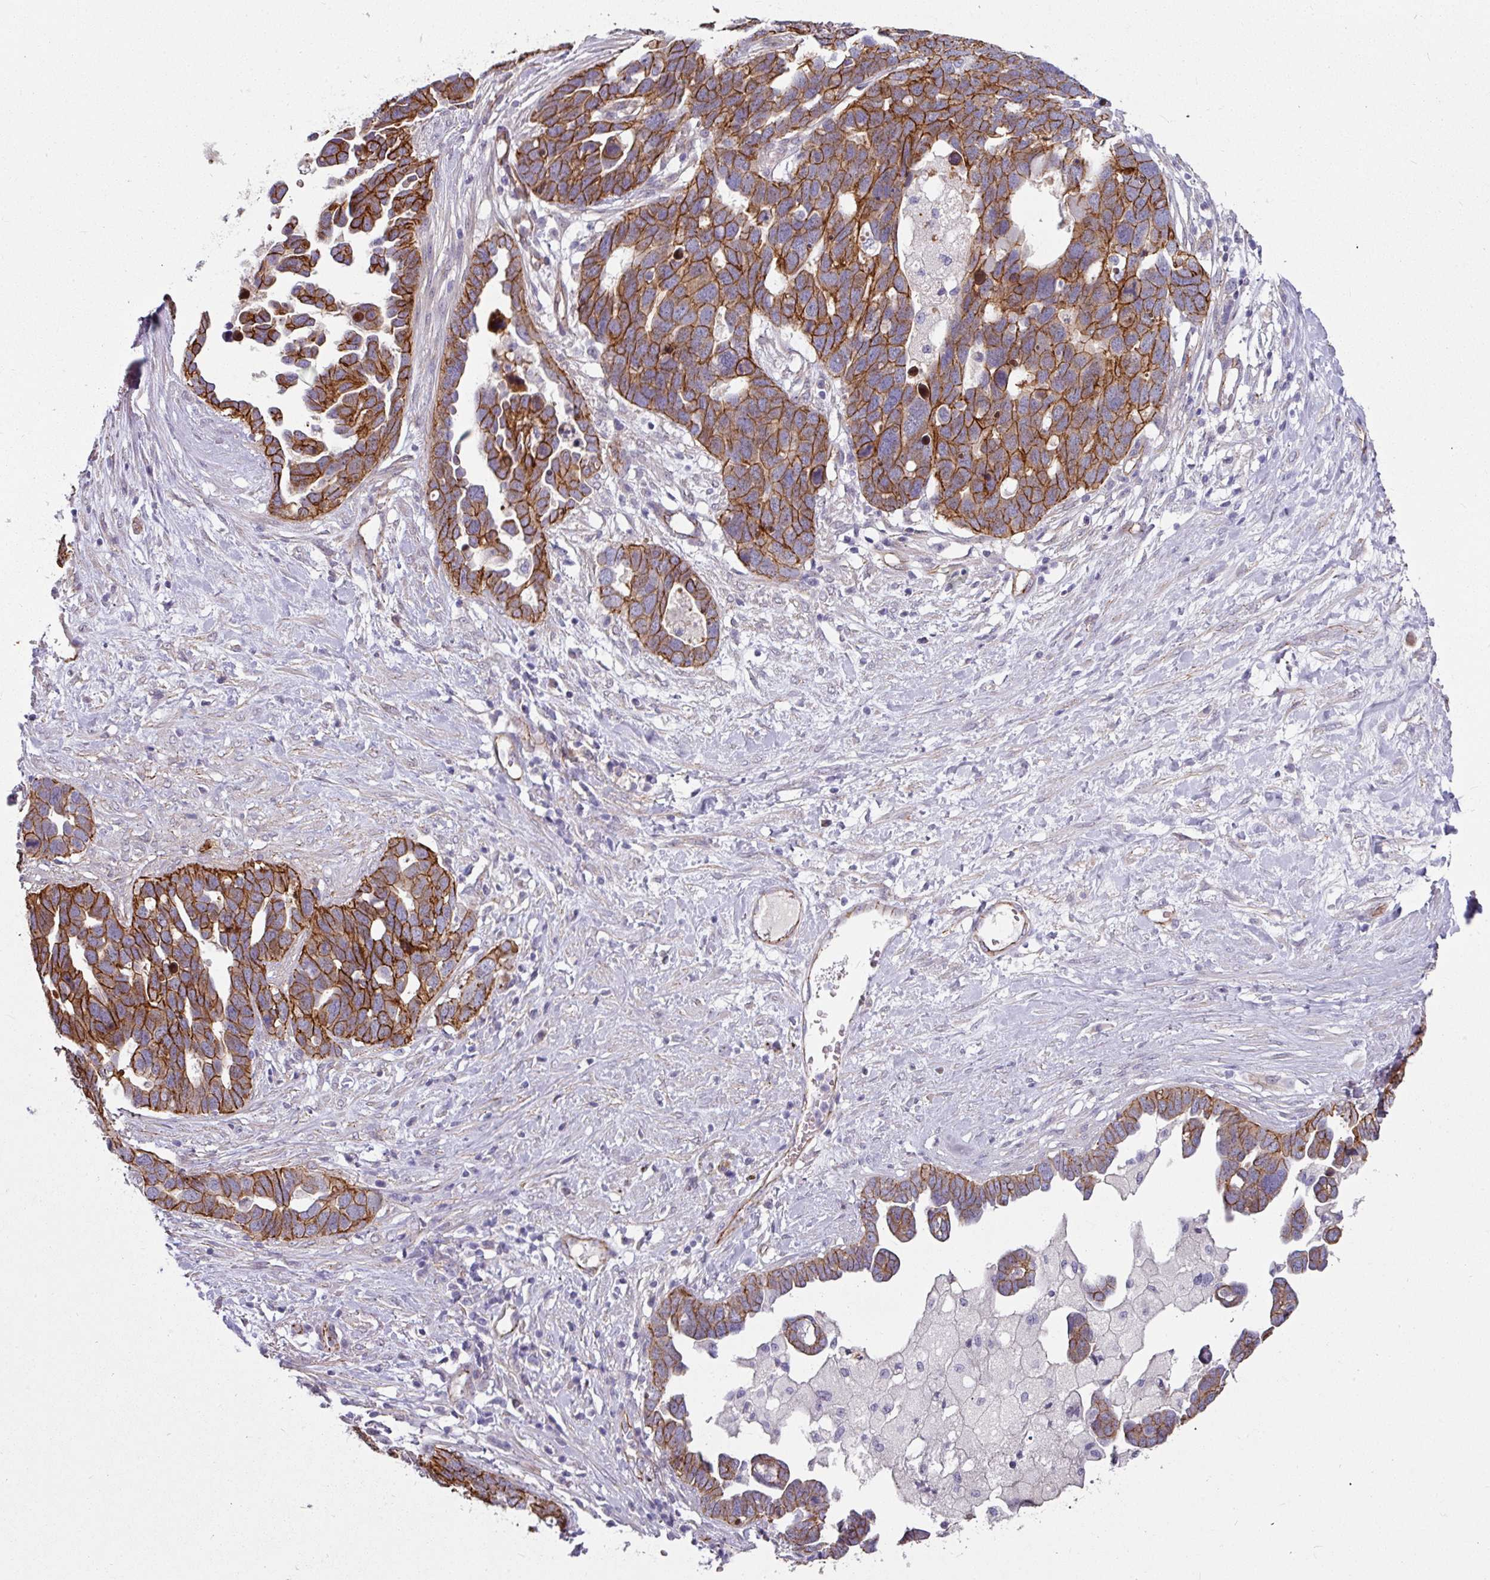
{"staining": {"intensity": "strong", "quantity": ">75%", "location": "cytoplasmic/membranous"}, "tissue": "ovarian cancer", "cell_type": "Tumor cells", "image_type": "cancer", "snomed": [{"axis": "morphology", "description": "Cystadenocarcinoma, serous, NOS"}, {"axis": "topography", "description": "Ovary"}], "caption": "Immunohistochemistry (IHC) image of ovarian serous cystadenocarcinoma stained for a protein (brown), which exhibits high levels of strong cytoplasmic/membranous staining in approximately >75% of tumor cells.", "gene": "JUP", "patient": {"sex": "female", "age": 54}}